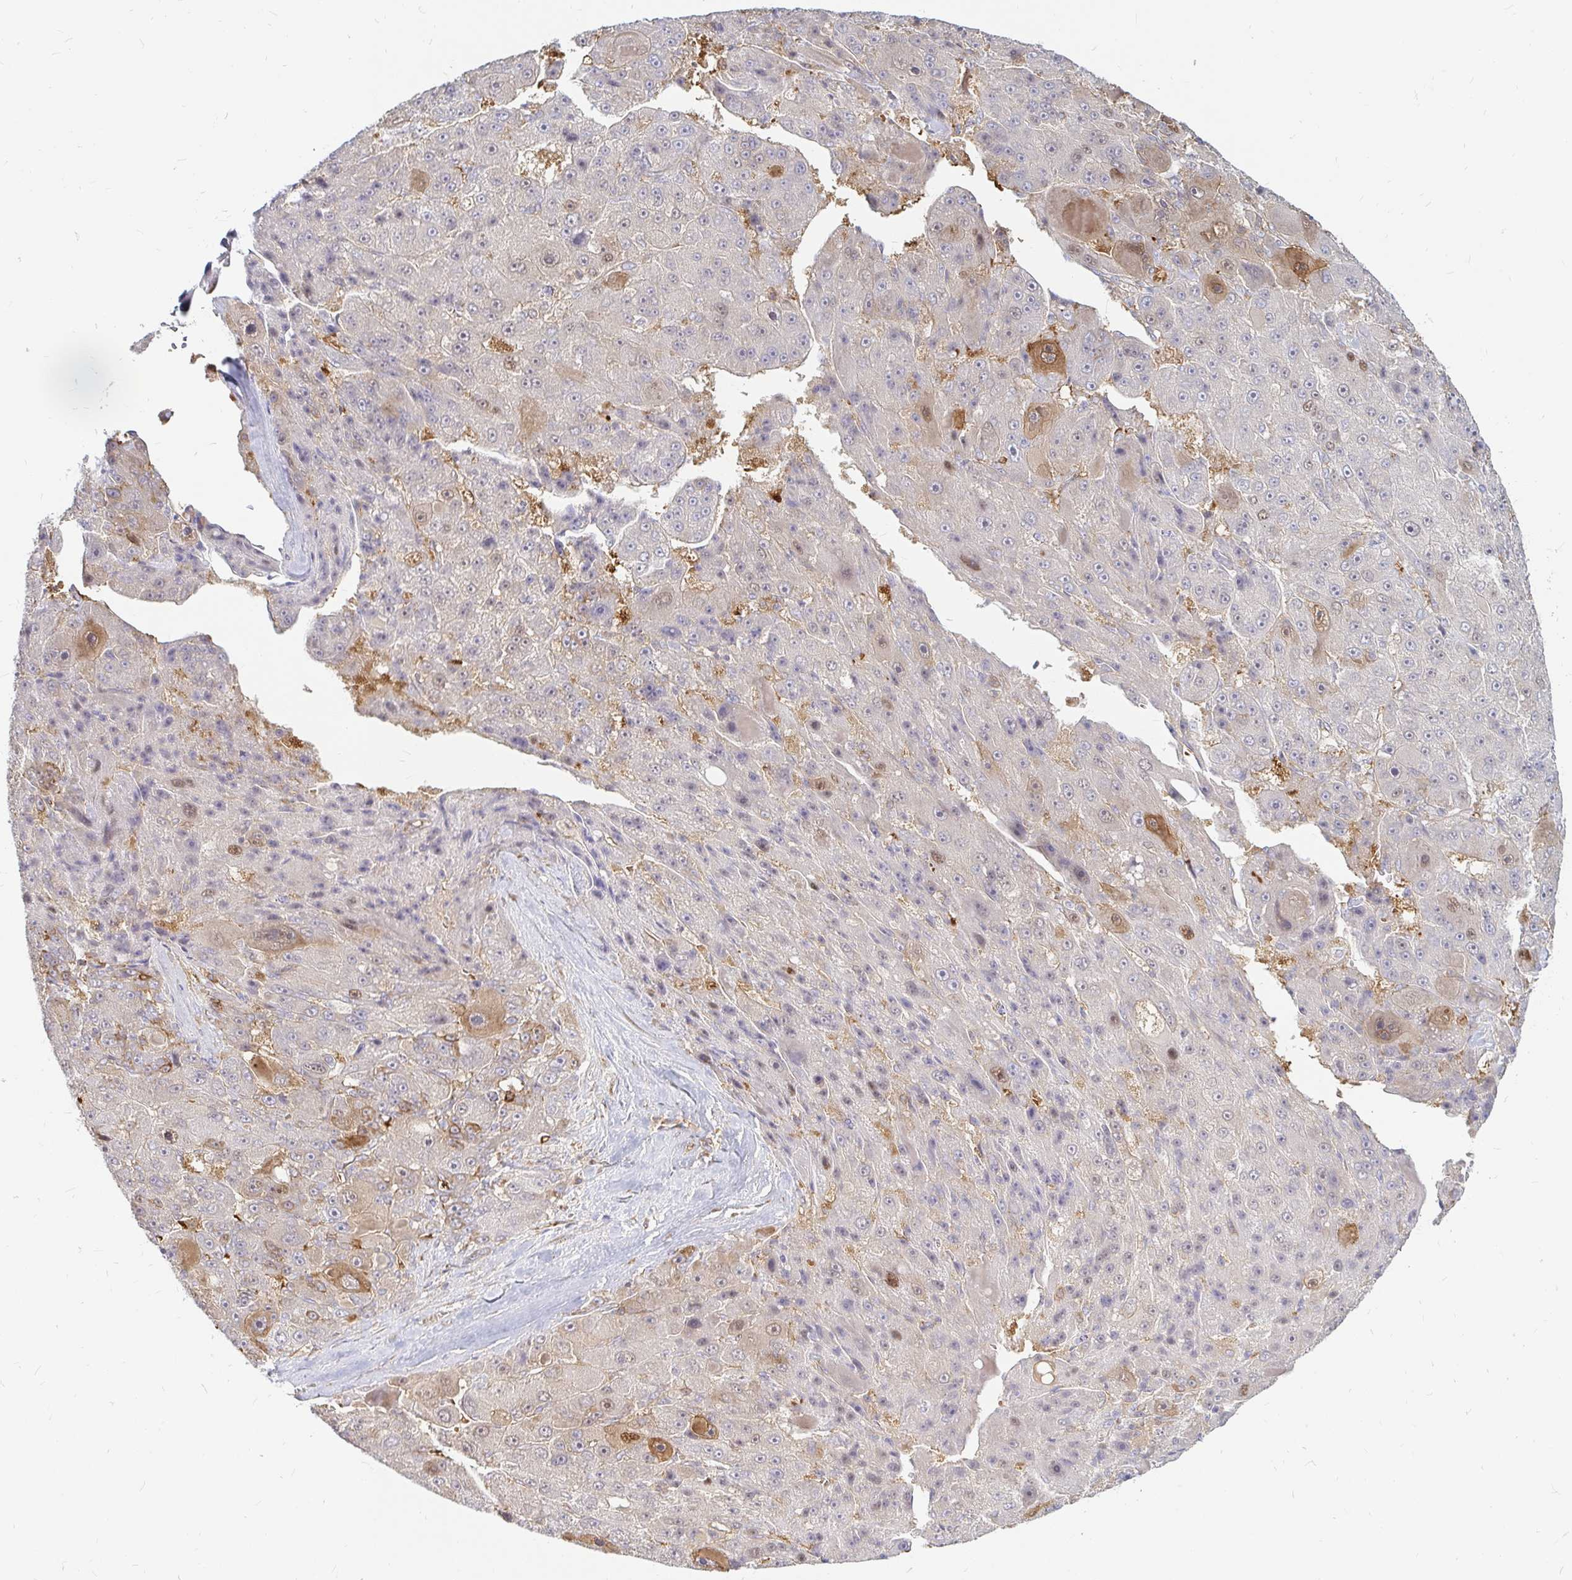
{"staining": {"intensity": "moderate", "quantity": "<25%", "location": "cytoplasmic/membranous"}, "tissue": "liver cancer", "cell_type": "Tumor cells", "image_type": "cancer", "snomed": [{"axis": "morphology", "description": "Carcinoma, Hepatocellular, NOS"}, {"axis": "topography", "description": "Liver"}], "caption": "Immunohistochemistry (IHC) (DAB) staining of liver hepatocellular carcinoma displays moderate cytoplasmic/membranous protein staining in about <25% of tumor cells. The staining was performed using DAB, with brown indicating positive protein expression. Nuclei are stained blue with hematoxylin.", "gene": "CAST", "patient": {"sex": "male", "age": 76}}